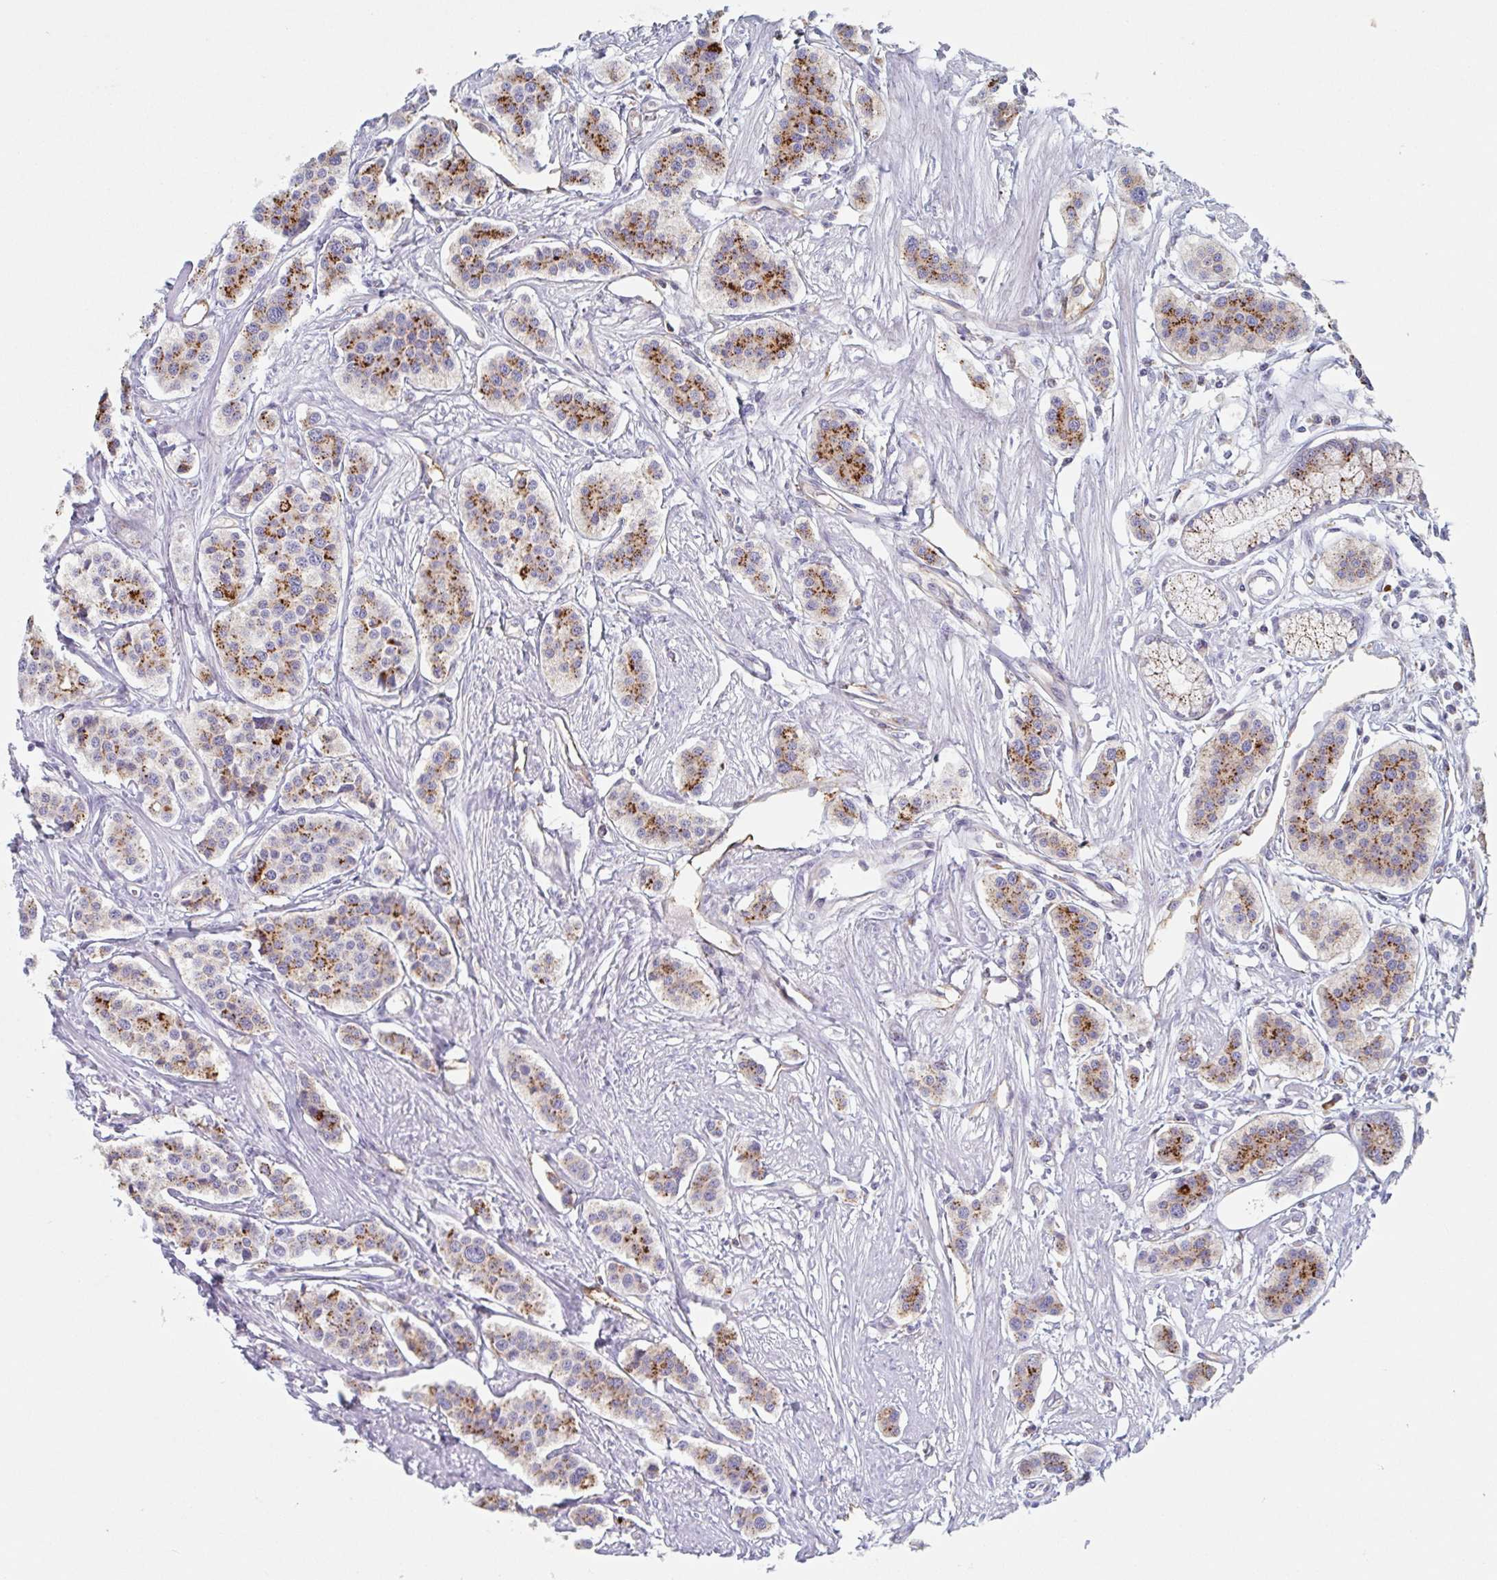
{"staining": {"intensity": "moderate", "quantity": ">75%", "location": "cytoplasmic/membranous"}, "tissue": "carcinoid", "cell_type": "Tumor cells", "image_type": "cancer", "snomed": [{"axis": "morphology", "description": "Carcinoid, malignant, NOS"}, {"axis": "topography", "description": "Small intestine"}], "caption": "Tumor cells demonstrate medium levels of moderate cytoplasmic/membranous positivity in approximately >75% of cells in human malignant carcinoid.", "gene": "MANBA", "patient": {"sex": "male", "age": 60}}